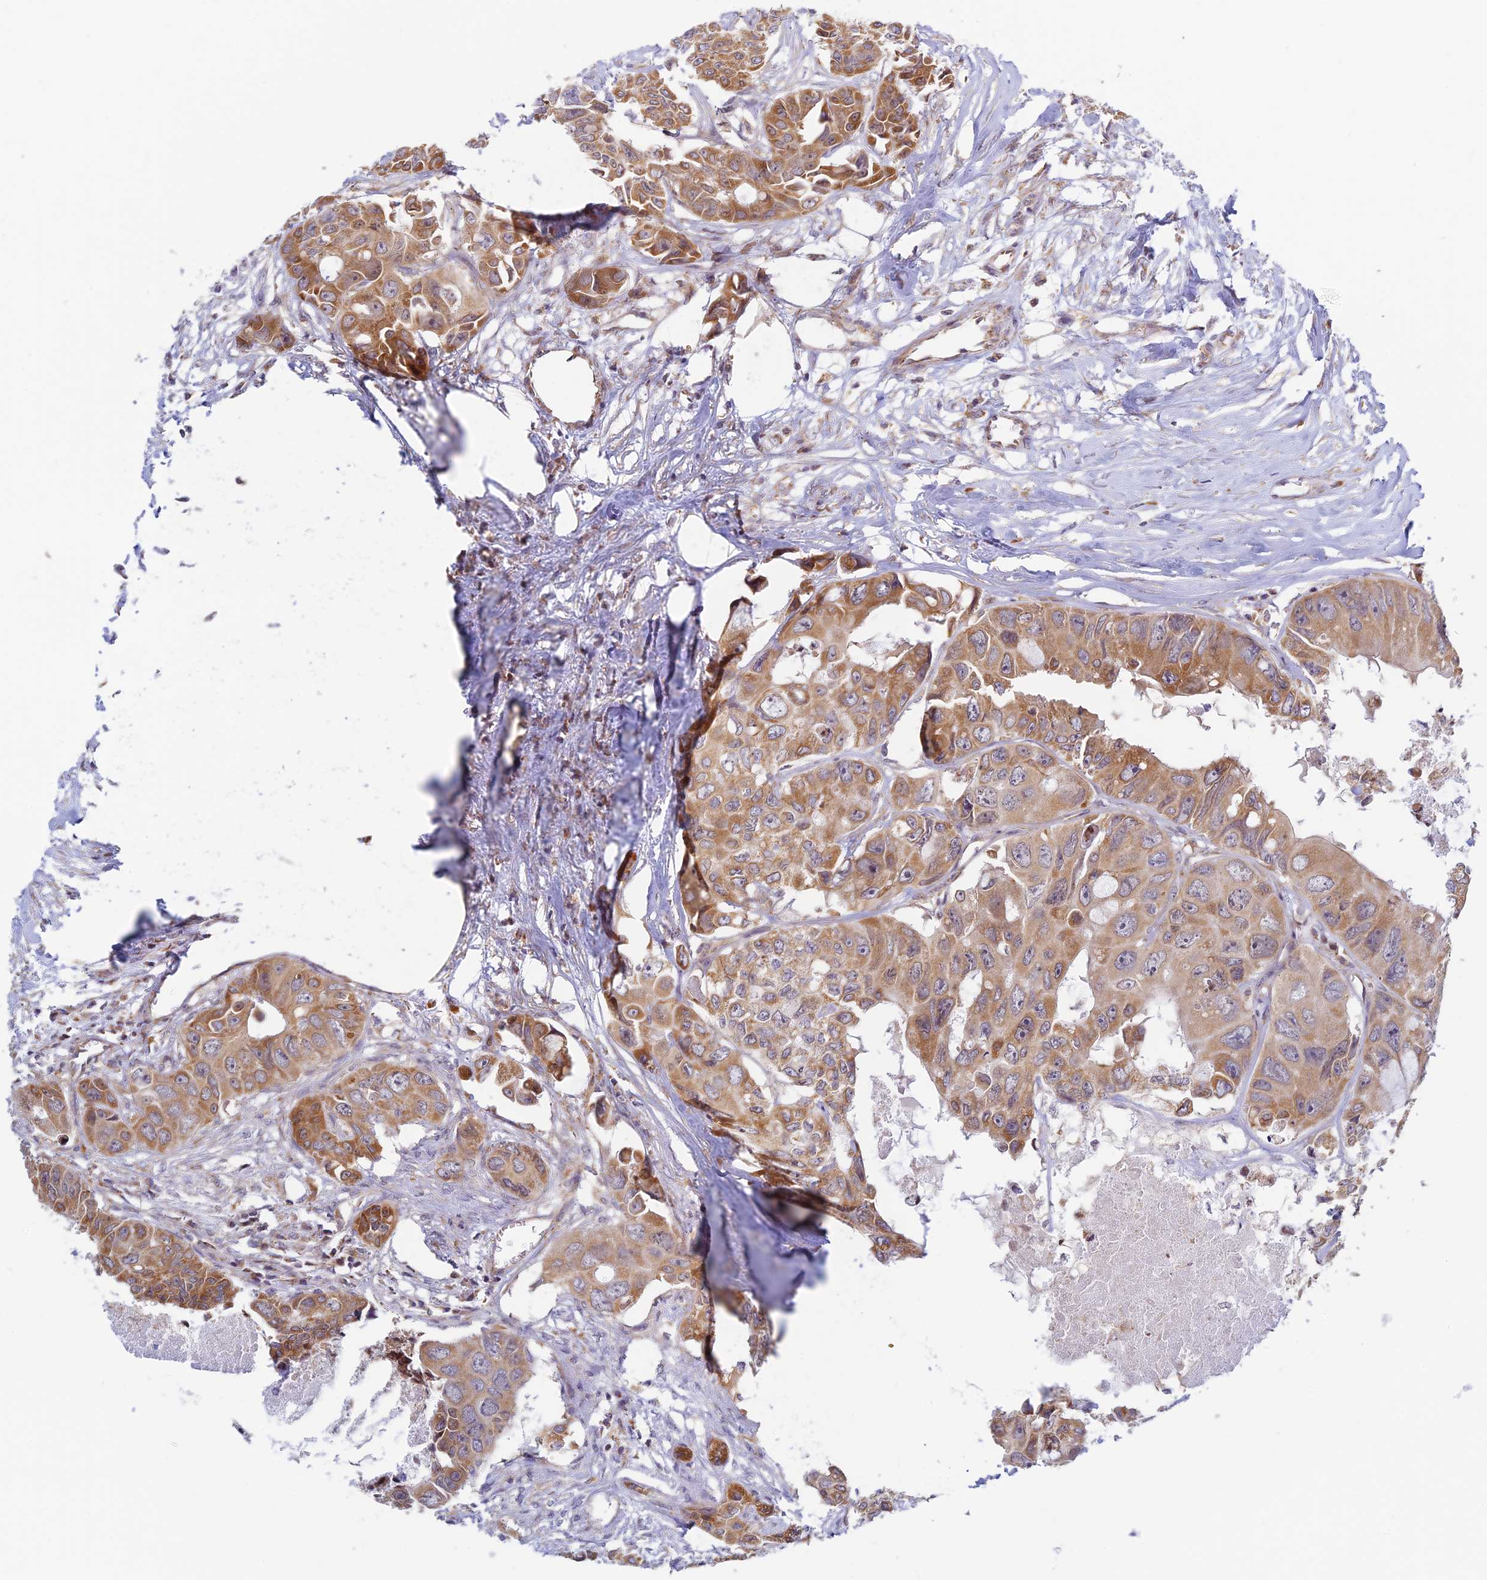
{"staining": {"intensity": "moderate", "quantity": ">75%", "location": "cytoplasmic/membranous"}, "tissue": "colorectal cancer", "cell_type": "Tumor cells", "image_type": "cancer", "snomed": [{"axis": "morphology", "description": "Adenocarcinoma, NOS"}, {"axis": "topography", "description": "Rectum"}], "caption": "An image of human adenocarcinoma (colorectal) stained for a protein displays moderate cytoplasmic/membranous brown staining in tumor cells.", "gene": "HOOK2", "patient": {"sex": "male", "age": 87}}